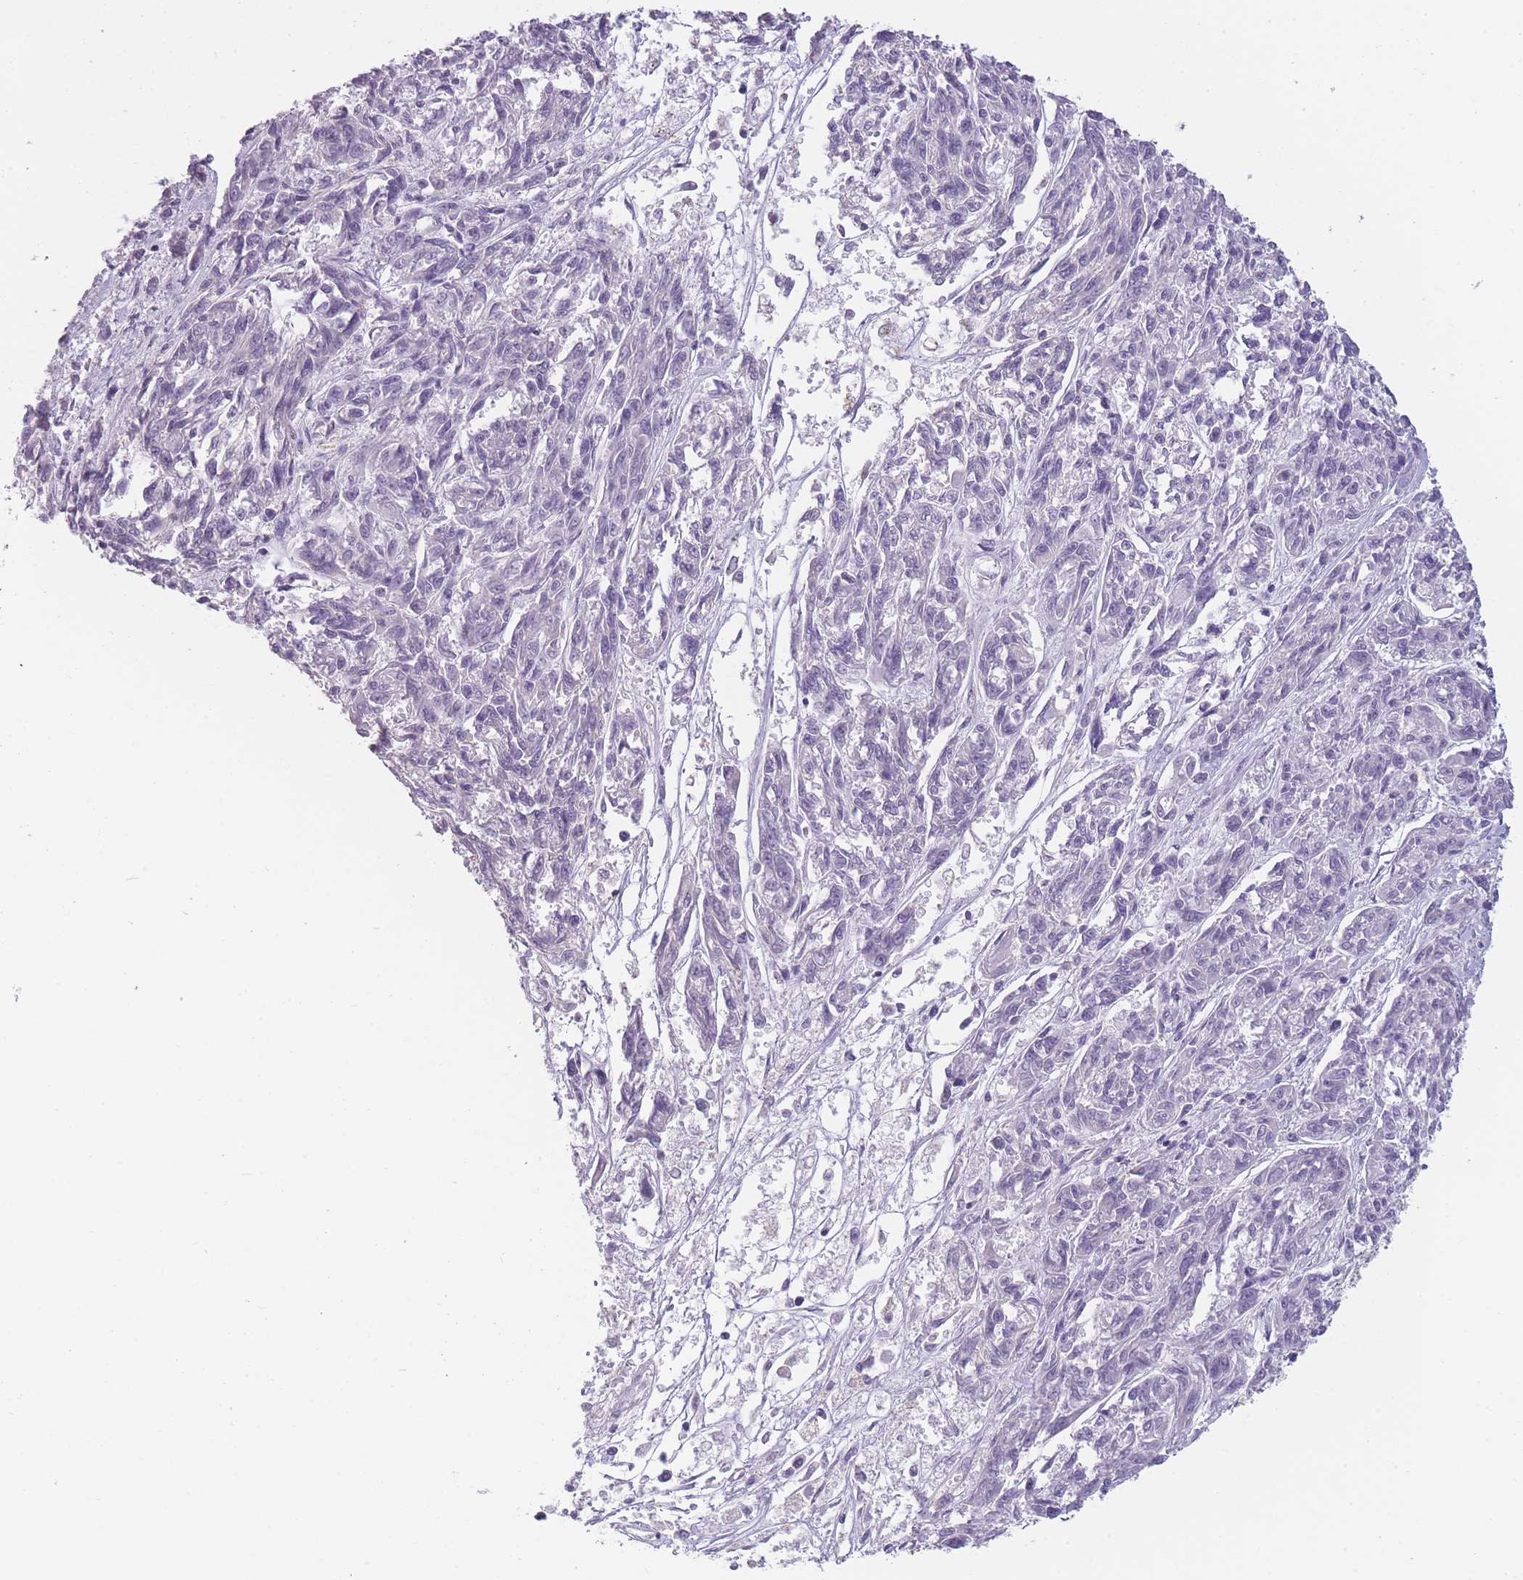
{"staining": {"intensity": "negative", "quantity": "none", "location": "none"}, "tissue": "melanoma", "cell_type": "Tumor cells", "image_type": "cancer", "snomed": [{"axis": "morphology", "description": "Malignant melanoma, NOS"}, {"axis": "topography", "description": "Skin"}], "caption": "The immunohistochemistry (IHC) photomicrograph has no significant positivity in tumor cells of melanoma tissue.", "gene": "TMEM236", "patient": {"sex": "male", "age": 53}}